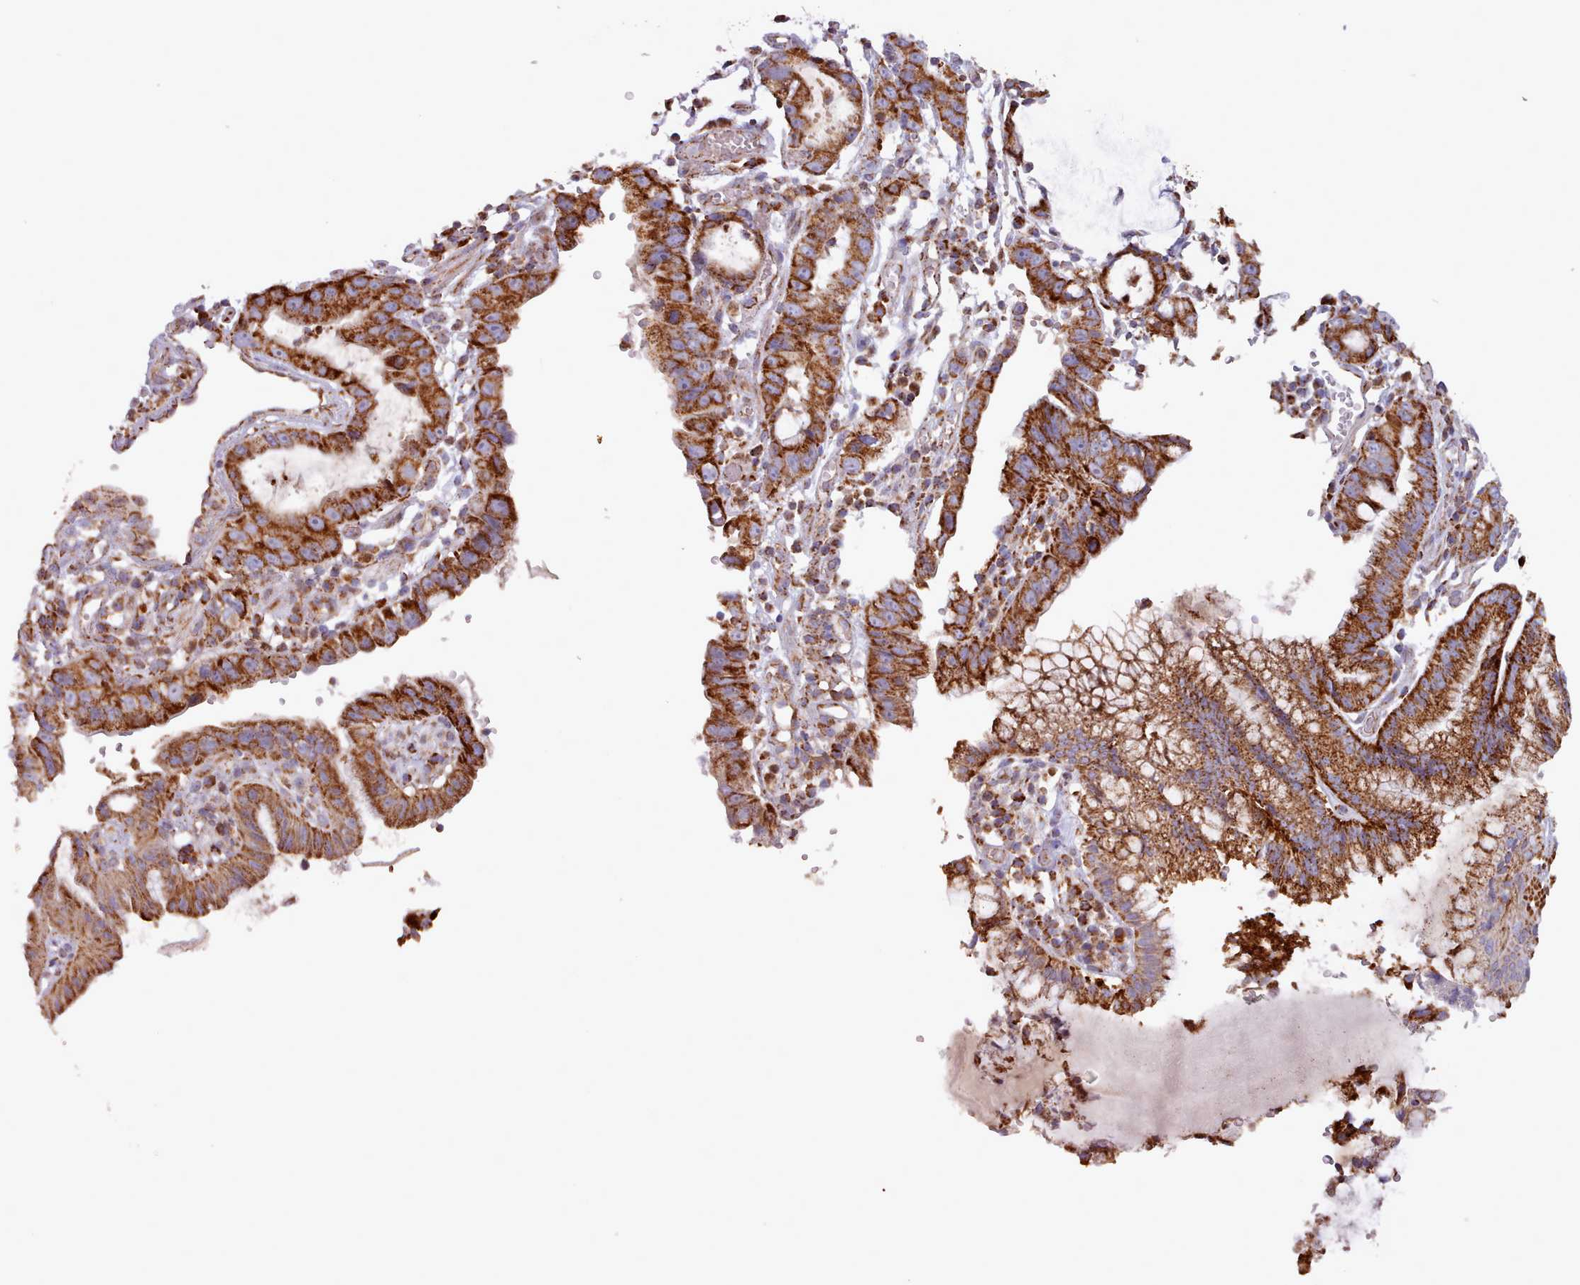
{"staining": {"intensity": "strong", "quantity": ">75%", "location": "cytoplasmic/membranous"}, "tissue": "stomach cancer", "cell_type": "Tumor cells", "image_type": "cancer", "snomed": [{"axis": "morphology", "description": "Adenocarcinoma, NOS"}, {"axis": "topography", "description": "Stomach"}], "caption": "High-magnification brightfield microscopy of stomach adenocarcinoma stained with DAB (3,3'-diaminobenzidine) (brown) and counterstained with hematoxylin (blue). tumor cells exhibit strong cytoplasmic/membranous staining is appreciated in about>75% of cells. (IHC, brightfield microscopy, high magnification).", "gene": "HSDL2", "patient": {"sex": "male", "age": 55}}